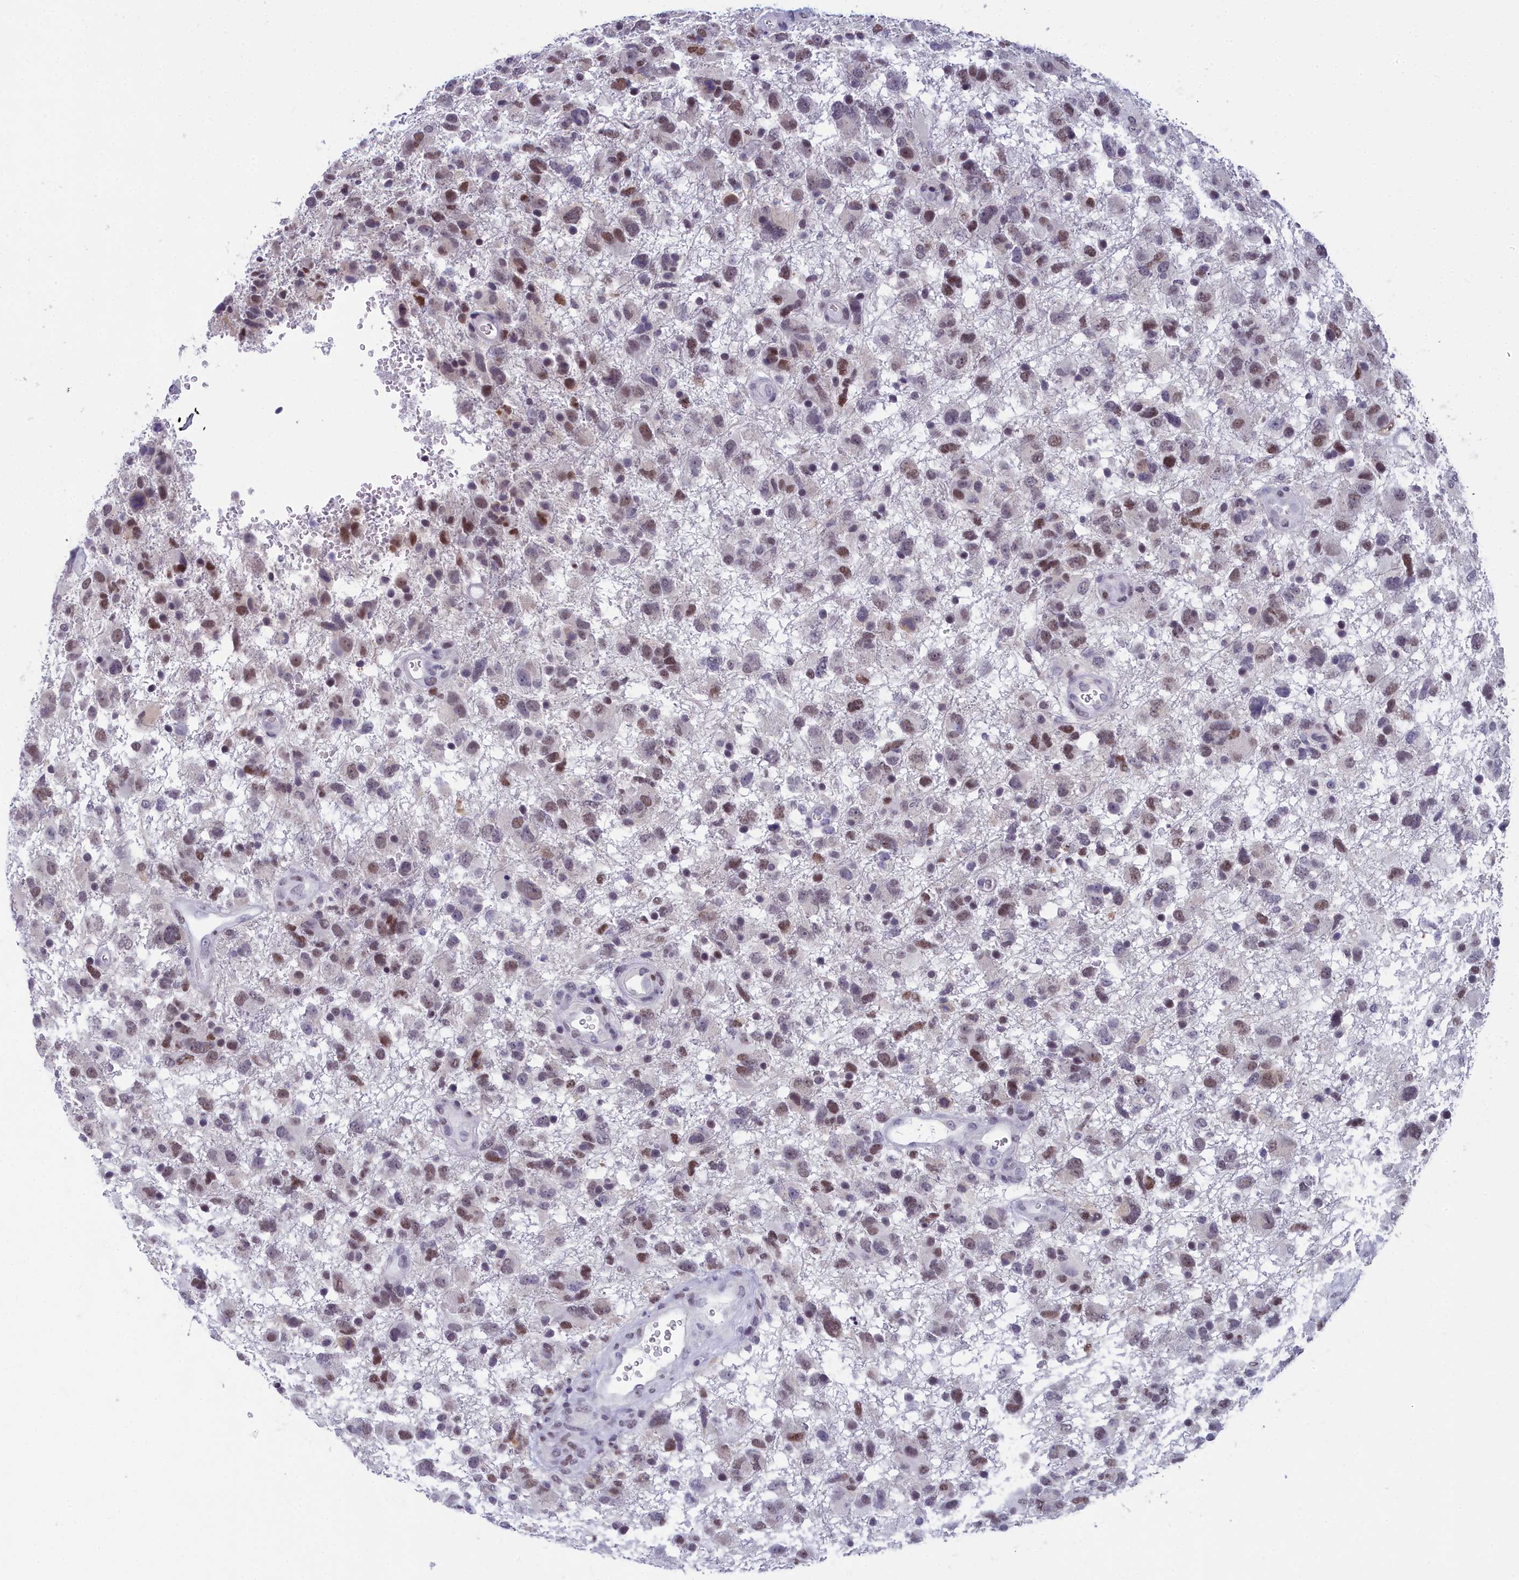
{"staining": {"intensity": "moderate", "quantity": "25%-75%", "location": "nuclear"}, "tissue": "glioma", "cell_type": "Tumor cells", "image_type": "cancer", "snomed": [{"axis": "morphology", "description": "Glioma, malignant, High grade"}, {"axis": "topography", "description": "Brain"}], "caption": "High-power microscopy captured an immunohistochemistry histopathology image of glioma, revealing moderate nuclear expression in approximately 25%-75% of tumor cells.", "gene": "CCDC97", "patient": {"sex": "male", "age": 61}}